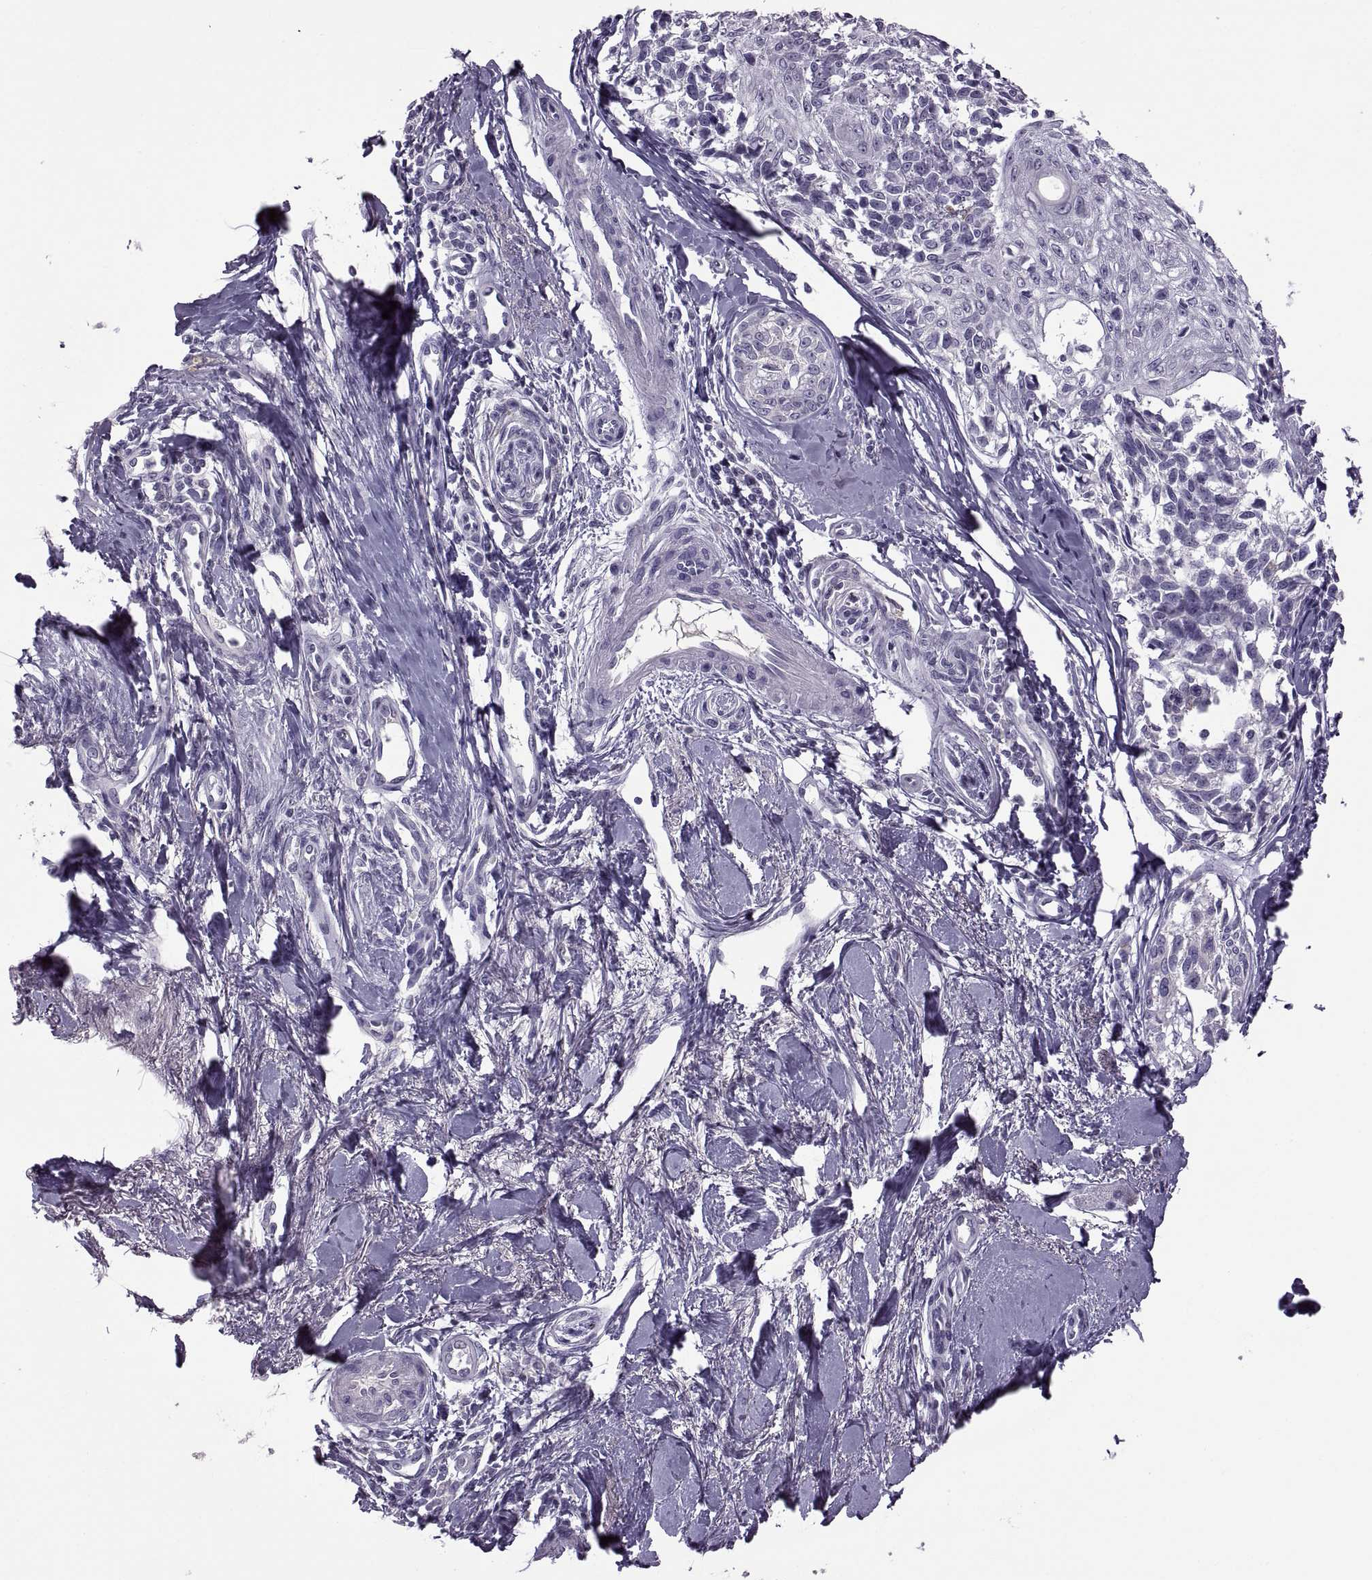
{"staining": {"intensity": "negative", "quantity": "none", "location": "none"}, "tissue": "melanoma", "cell_type": "Tumor cells", "image_type": "cancer", "snomed": [{"axis": "morphology", "description": "Malignant melanoma, NOS"}, {"axis": "topography", "description": "Skin"}], "caption": "This is an immunohistochemistry (IHC) micrograph of human malignant melanoma. There is no expression in tumor cells.", "gene": "RSPH6A", "patient": {"sex": "female", "age": 86}}